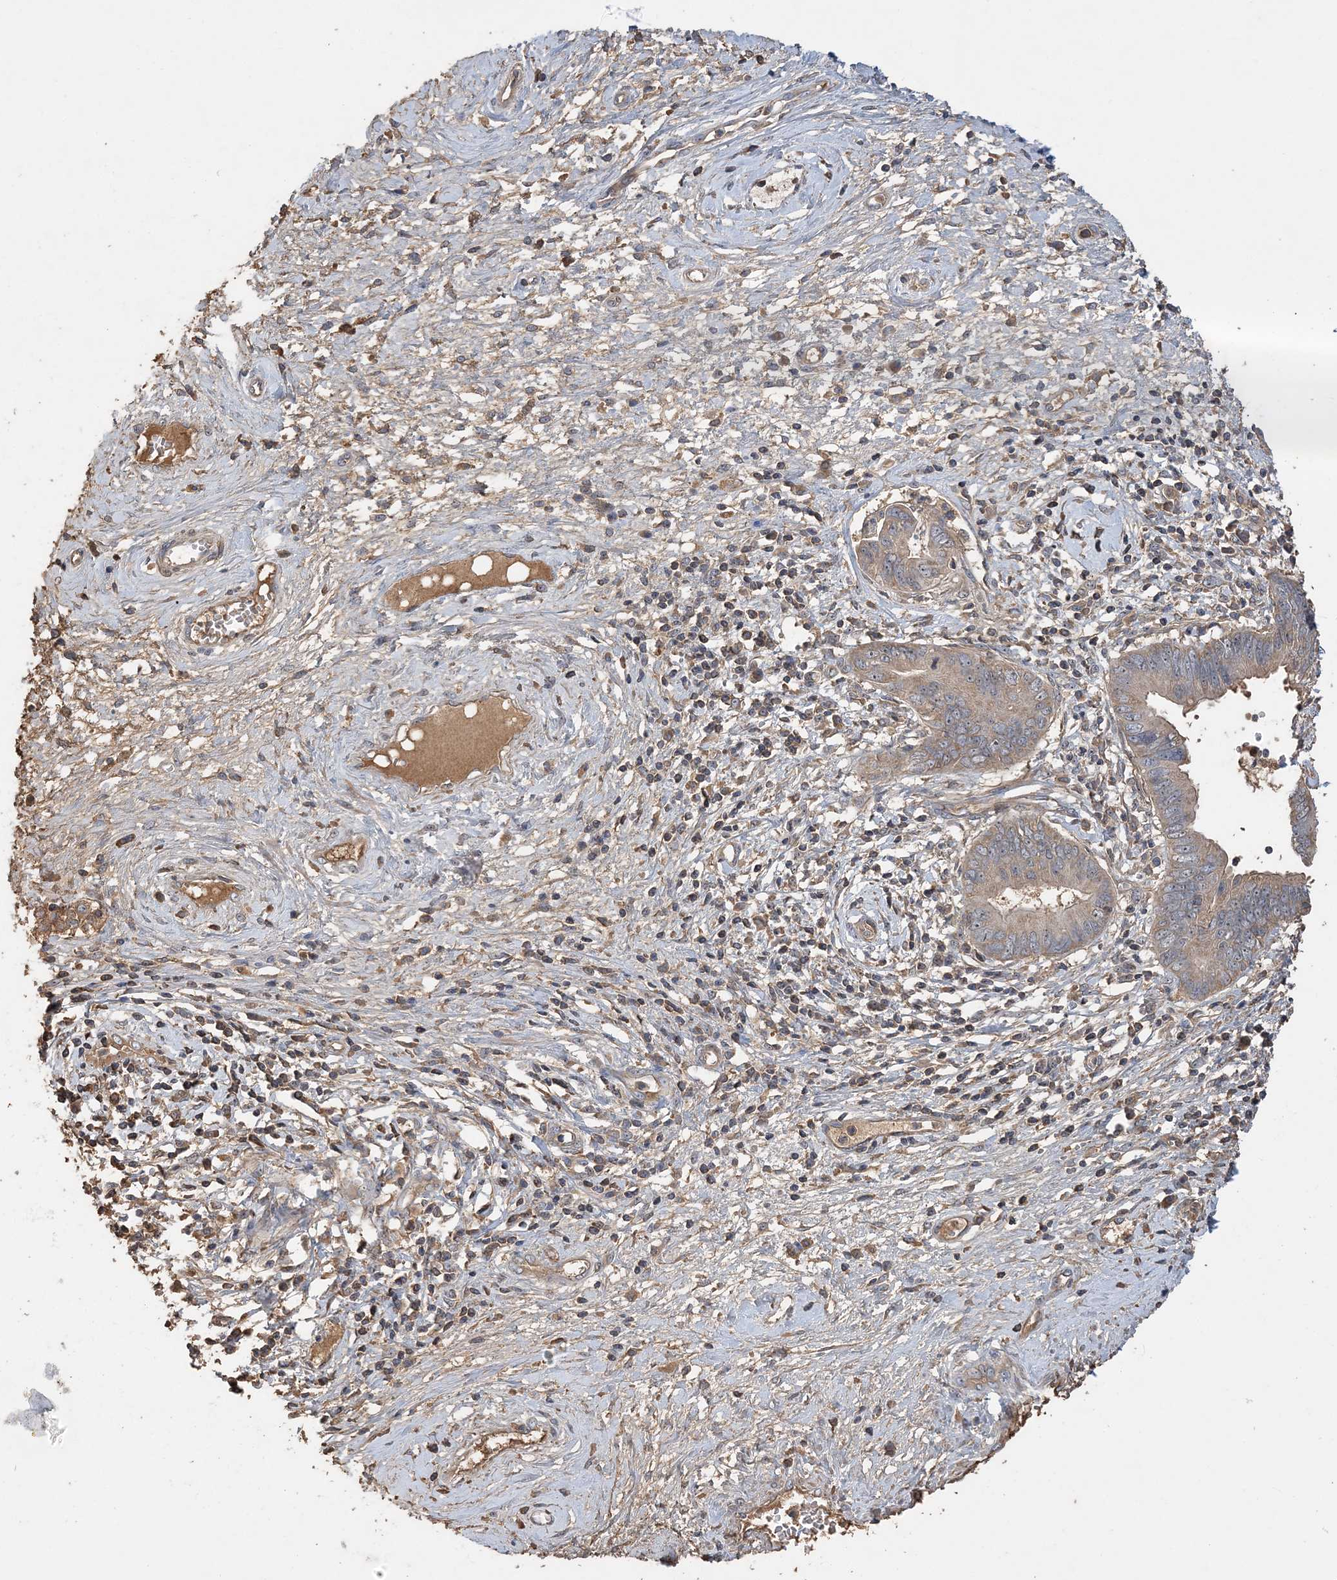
{"staining": {"intensity": "moderate", "quantity": ">75%", "location": "cytoplasmic/membranous"}, "tissue": "cervical cancer", "cell_type": "Tumor cells", "image_type": "cancer", "snomed": [{"axis": "morphology", "description": "Adenocarcinoma, NOS"}, {"axis": "topography", "description": "Cervix"}], "caption": "Protein expression by immunohistochemistry (IHC) shows moderate cytoplasmic/membranous staining in about >75% of tumor cells in cervical cancer (adenocarcinoma). The protein is shown in brown color, while the nuclei are stained blue.", "gene": "GRINA", "patient": {"sex": "female", "age": 44}}